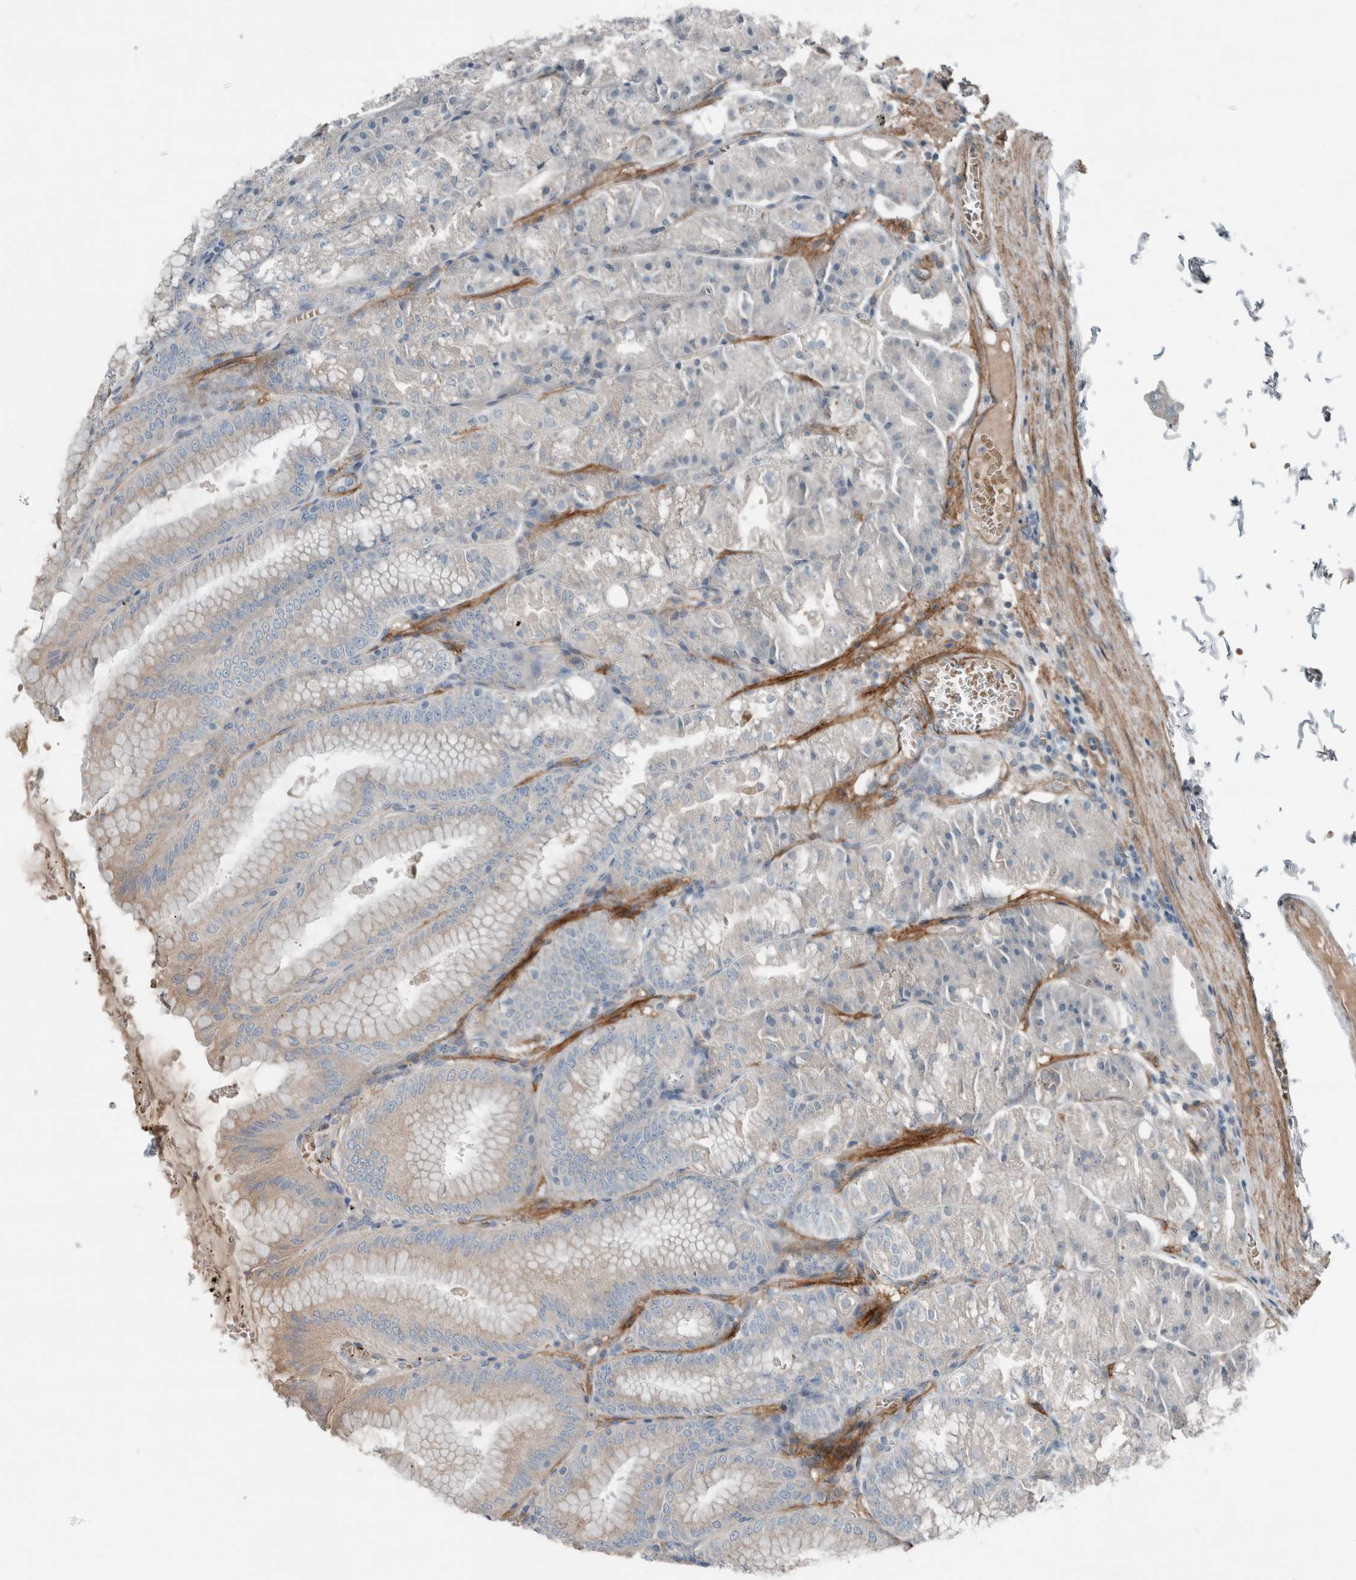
{"staining": {"intensity": "weak", "quantity": "<25%", "location": "cytoplasmic/membranous"}, "tissue": "stomach", "cell_type": "Glandular cells", "image_type": "normal", "snomed": [{"axis": "morphology", "description": "Normal tissue, NOS"}, {"axis": "topography", "description": "Stomach, lower"}], "caption": "The histopathology image exhibits no staining of glandular cells in normal stomach. (DAB immunohistochemistry (IHC) with hematoxylin counter stain).", "gene": "JADE2", "patient": {"sex": "male", "age": 71}}